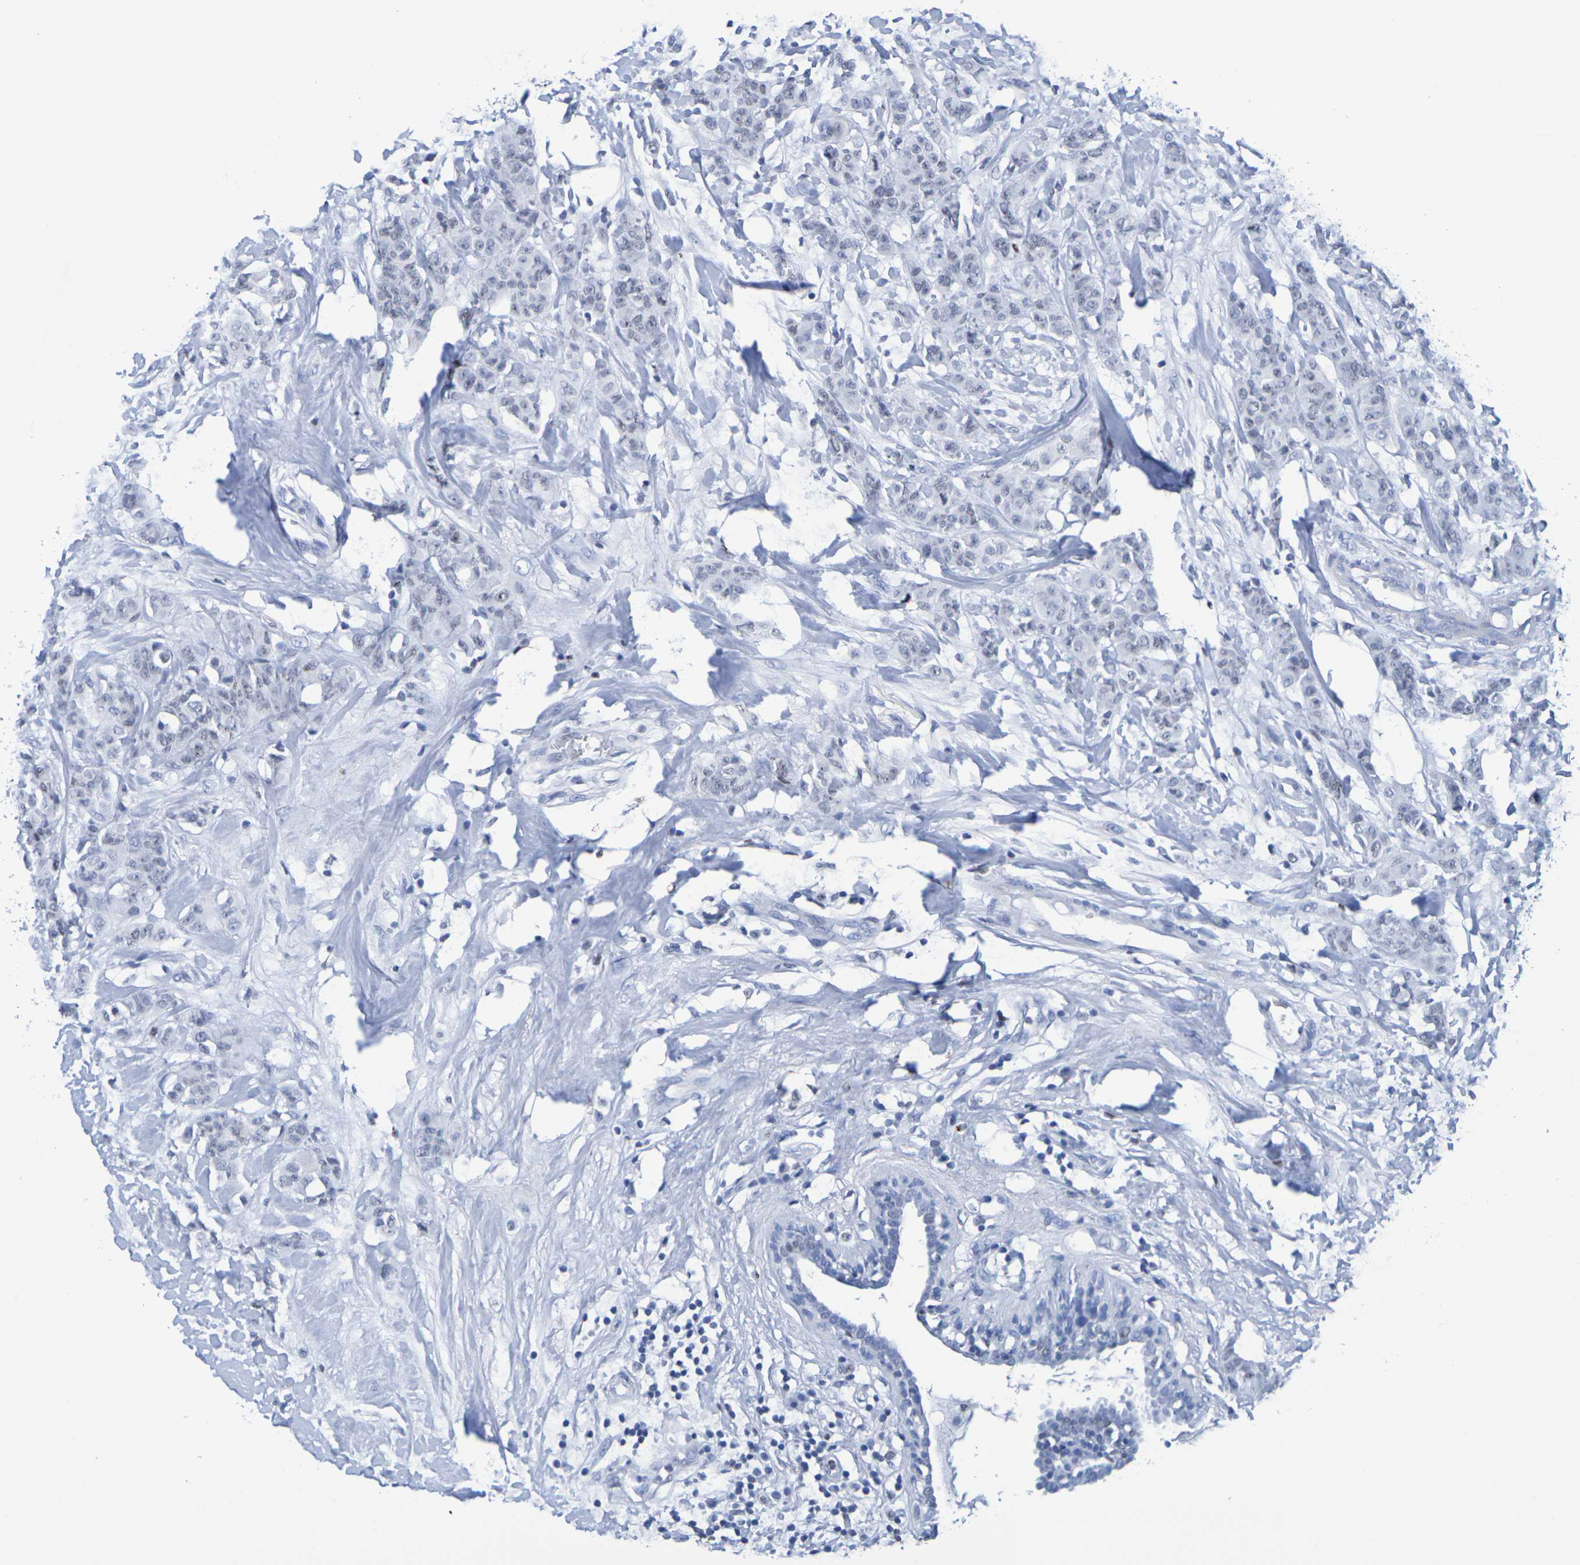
{"staining": {"intensity": "negative", "quantity": "none", "location": "none"}, "tissue": "breast cancer", "cell_type": "Tumor cells", "image_type": "cancer", "snomed": [{"axis": "morphology", "description": "Normal tissue, NOS"}, {"axis": "morphology", "description": "Duct carcinoma"}, {"axis": "topography", "description": "Breast"}], "caption": "Tumor cells show no significant protein staining in breast intraductal carcinoma.", "gene": "H1-5", "patient": {"sex": "female", "age": 40}}